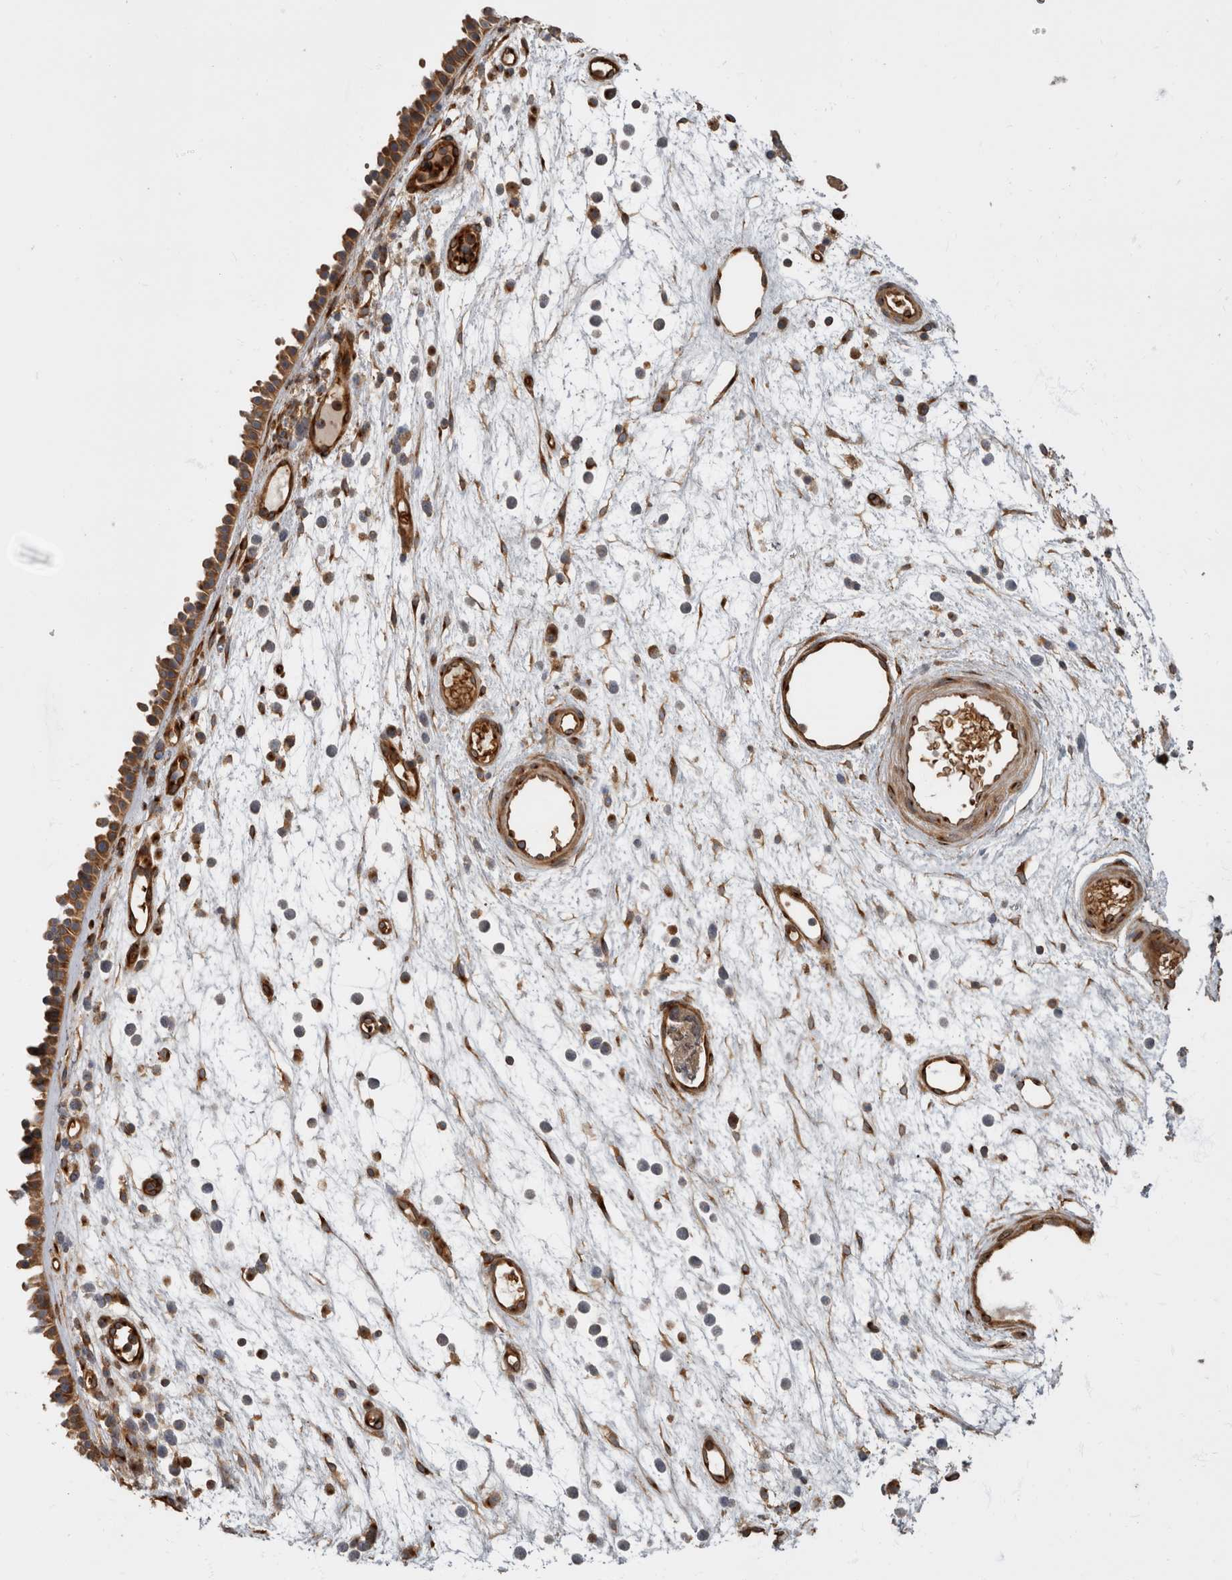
{"staining": {"intensity": "moderate", "quantity": ">75%", "location": "cytoplasmic/membranous"}, "tissue": "nasopharynx", "cell_type": "Respiratory epithelial cells", "image_type": "normal", "snomed": [{"axis": "morphology", "description": "Normal tissue, NOS"}, {"axis": "morphology", "description": "Inflammation, NOS"}, {"axis": "morphology", "description": "Malignant melanoma, Metastatic site"}, {"axis": "topography", "description": "Nasopharynx"}], "caption": "The image reveals a brown stain indicating the presence of a protein in the cytoplasmic/membranous of respiratory epithelial cells in nasopharynx.", "gene": "HOOK3", "patient": {"sex": "male", "age": 70}}